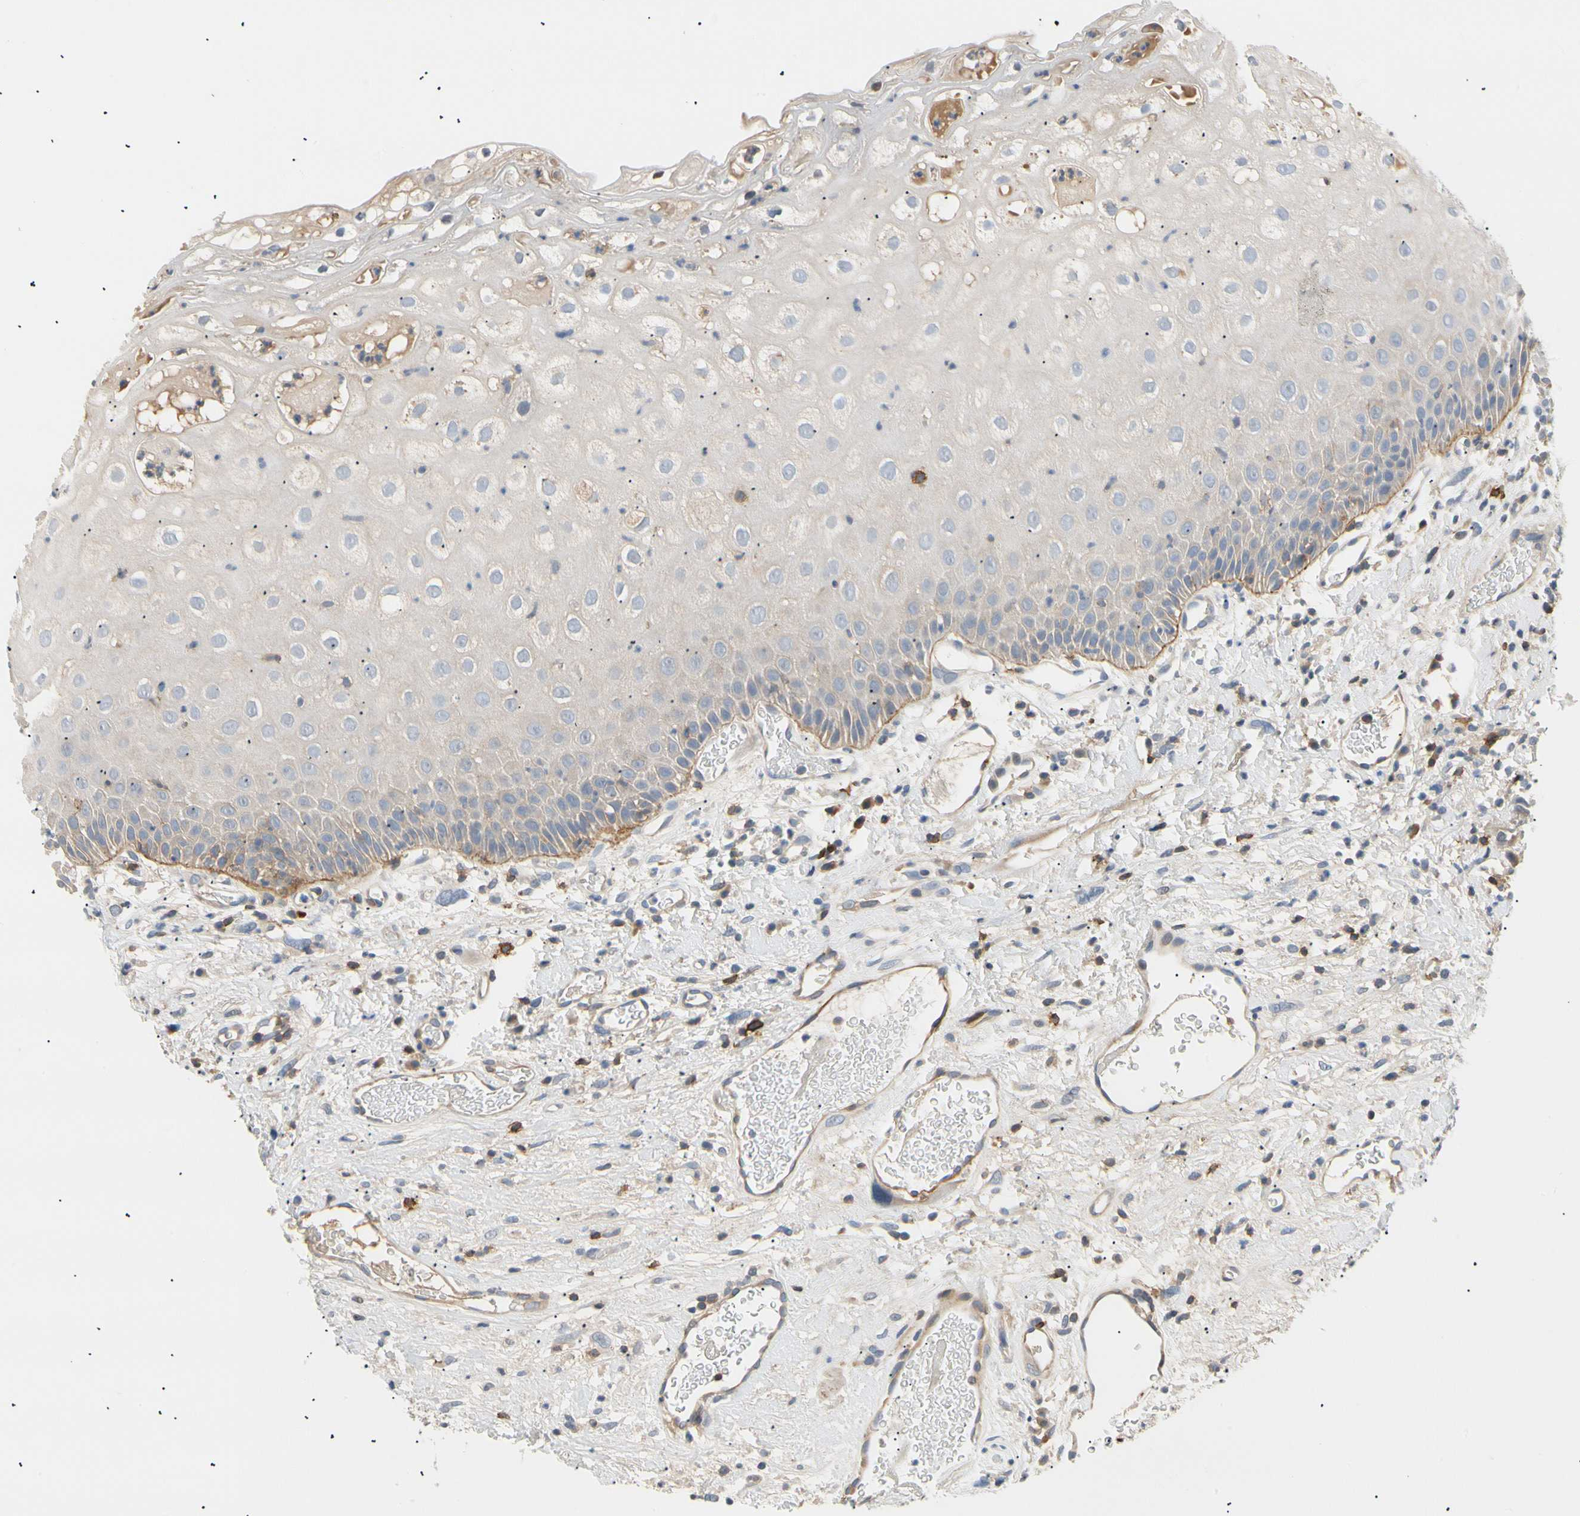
{"staining": {"intensity": "weak", "quantity": ">75%", "location": "cytoplasmic/membranous"}, "tissue": "head and neck cancer", "cell_type": "Tumor cells", "image_type": "cancer", "snomed": [{"axis": "morphology", "description": "Normal tissue, NOS"}, {"axis": "morphology", "description": "Squamous cell carcinoma, NOS"}, {"axis": "topography", "description": "Cartilage tissue"}, {"axis": "topography", "description": "Head-Neck"}], "caption": "IHC (DAB) staining of squamous cell carcinoma (head and neck) reveals weak cytoplasmic/membranous protein expression in about >75% of tumor cells.", "gene": "TNFRSF18", "patient": {"sex": "male", "age": 62}}